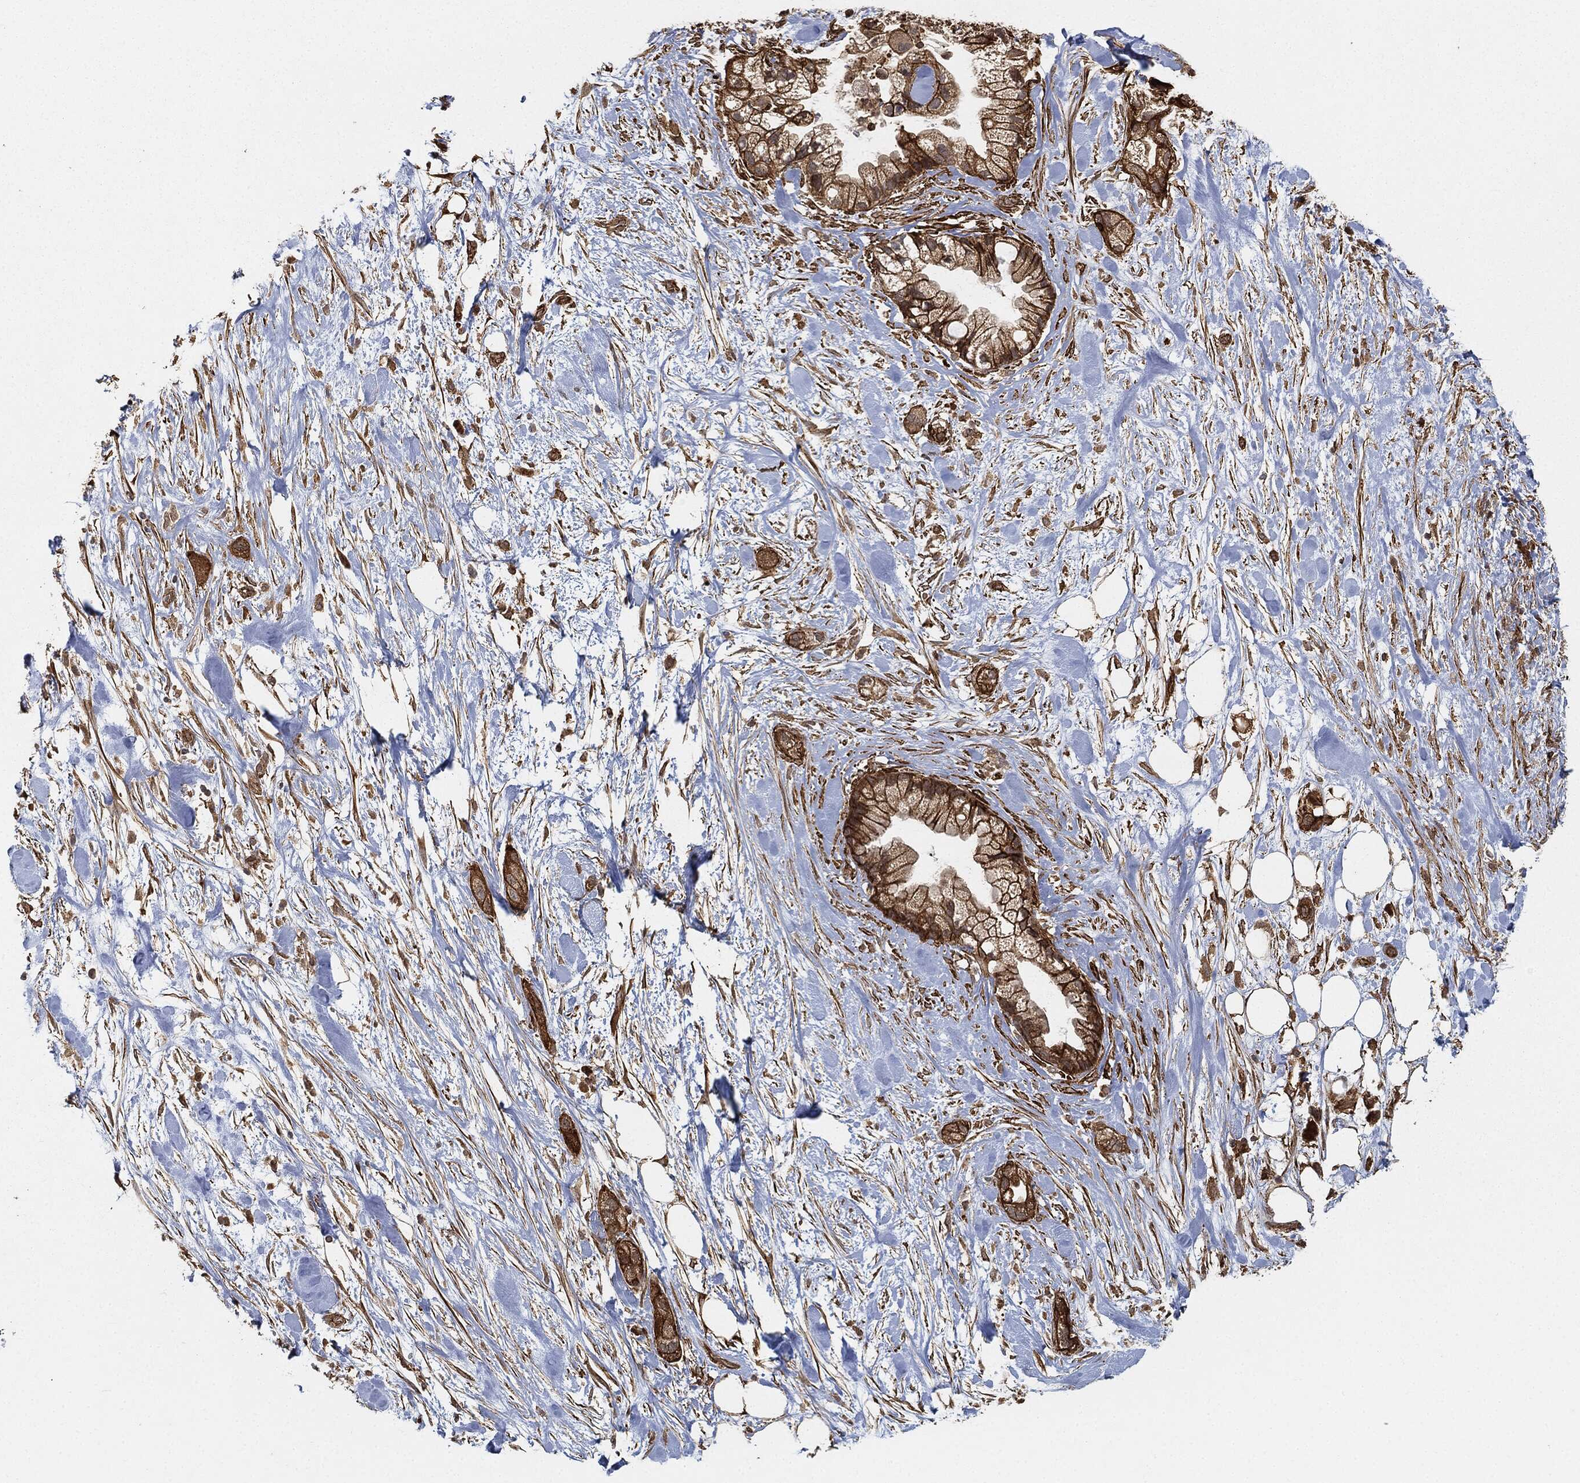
{"staining": {"intensity": "strong", "quantity": "25%-75%", "location": "cytoplasmic/membranous"}, "tissue": "pancreatic cancer", "cell_type": "Tumor cells", "image_type": "cancer", "snomed": [{"axis": "morphology", "description": "Adenocarcinoma, NOS"}, {"axis": "topography", "description": "Pancreas"}], "caption": "Strong cytoplasmic/membranous positivity is present in approximately 25%-75% of tumor cells in pancreatic cancer (adenocarcinoma). (IHC, brightfield microscopy, high magnification).", "gene": "TPT1", "patient": {"sex": "male", "age": 44}}